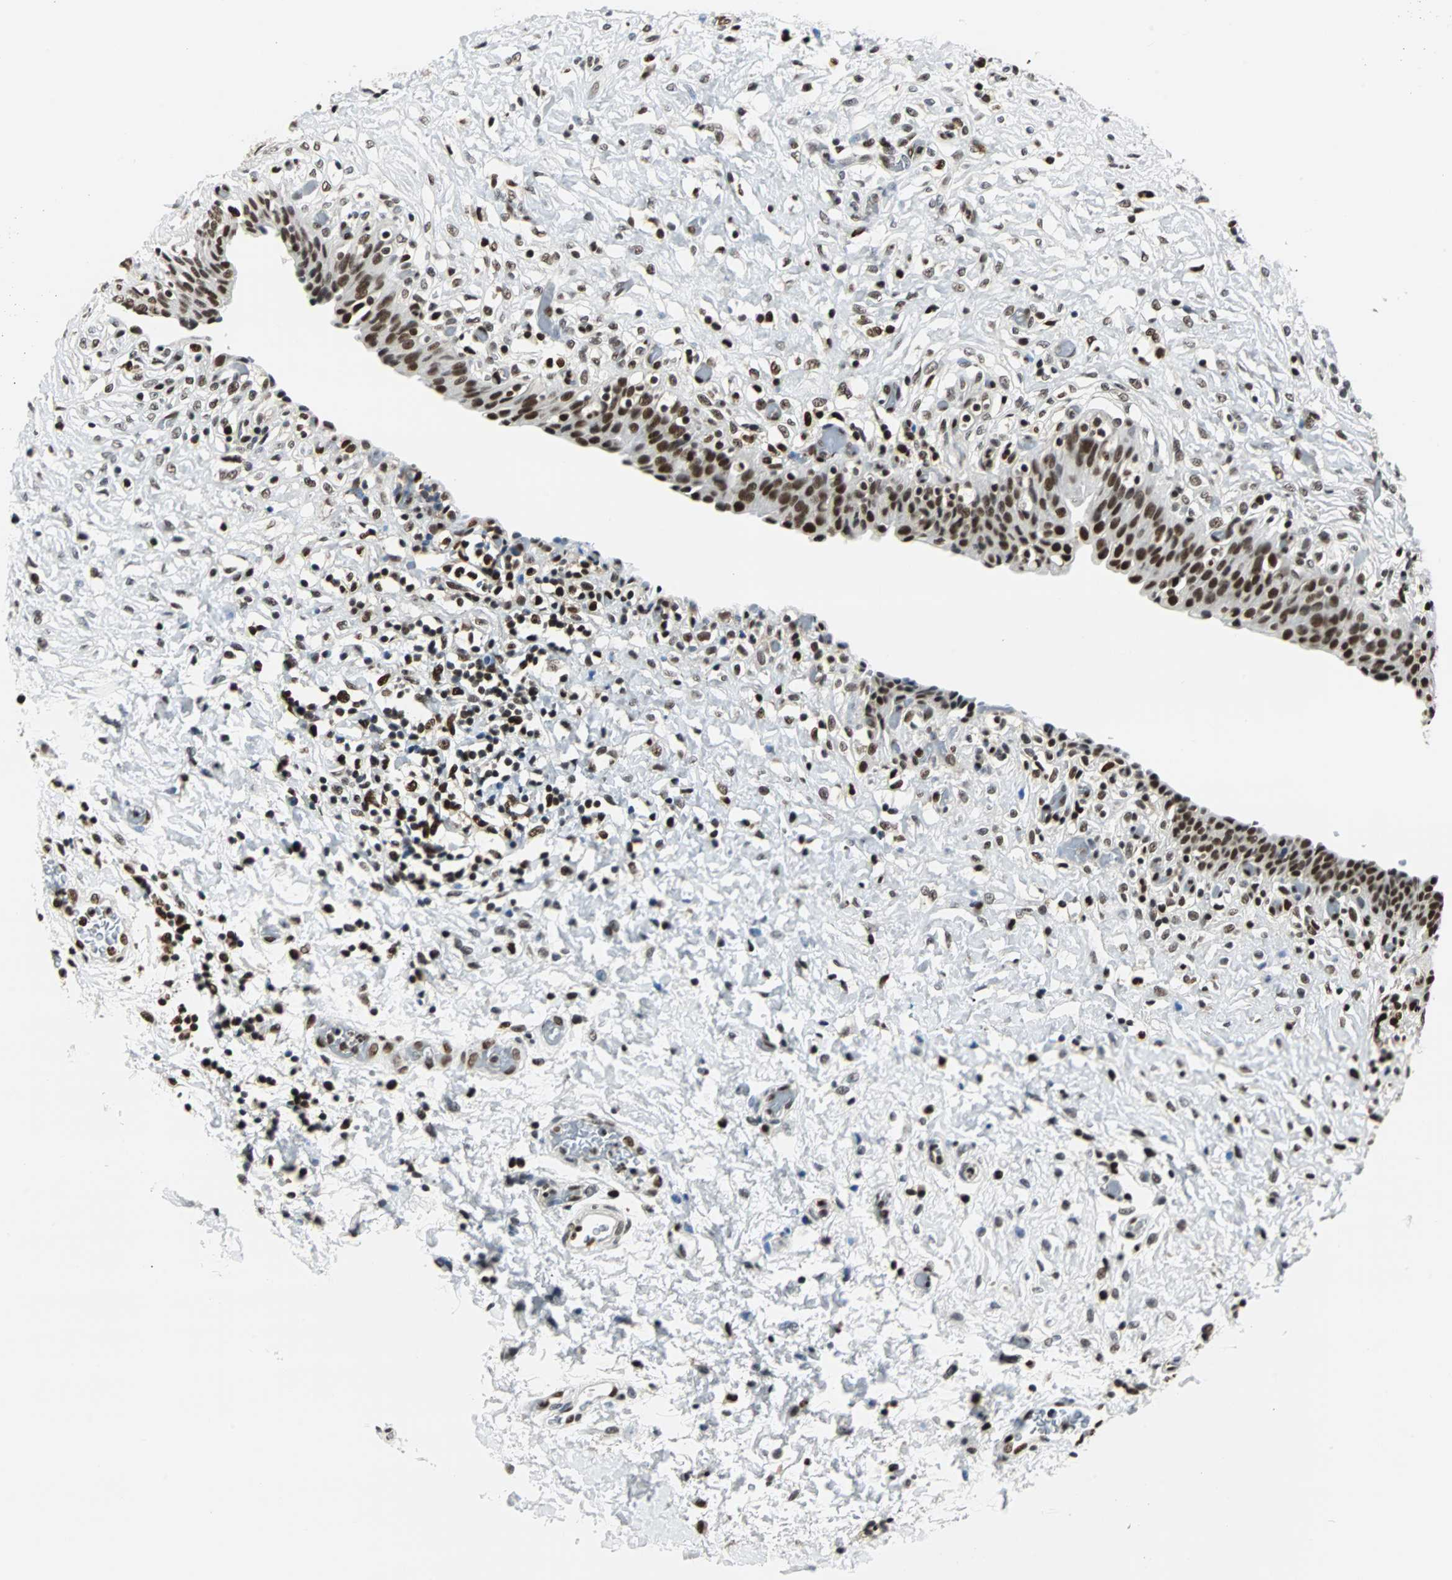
{"staining": {"intensity": "strong", "quantity": ">75%", "location": "nuclear"}, "tissue": "urinary bladder", "cell_type": "Urothelial cells", "image_type": "normal", "snomed": [{"axis": "morphology", "description": "Normal tissue, NOS"}, {"axis": "topography", "description": "Urinary bladder"}], "caption": "Urinary bladder stained with DAB (3,3'-diaminobenzidine) immunohistochemistry (IHC) reveals high levels of strong nuclear expression in approximately >75% of urothelial cells. (IHC, brightfield microscopy, high magnification).", "gene": "XRCC4", "patient": {"sex": "male", "age": 51}}